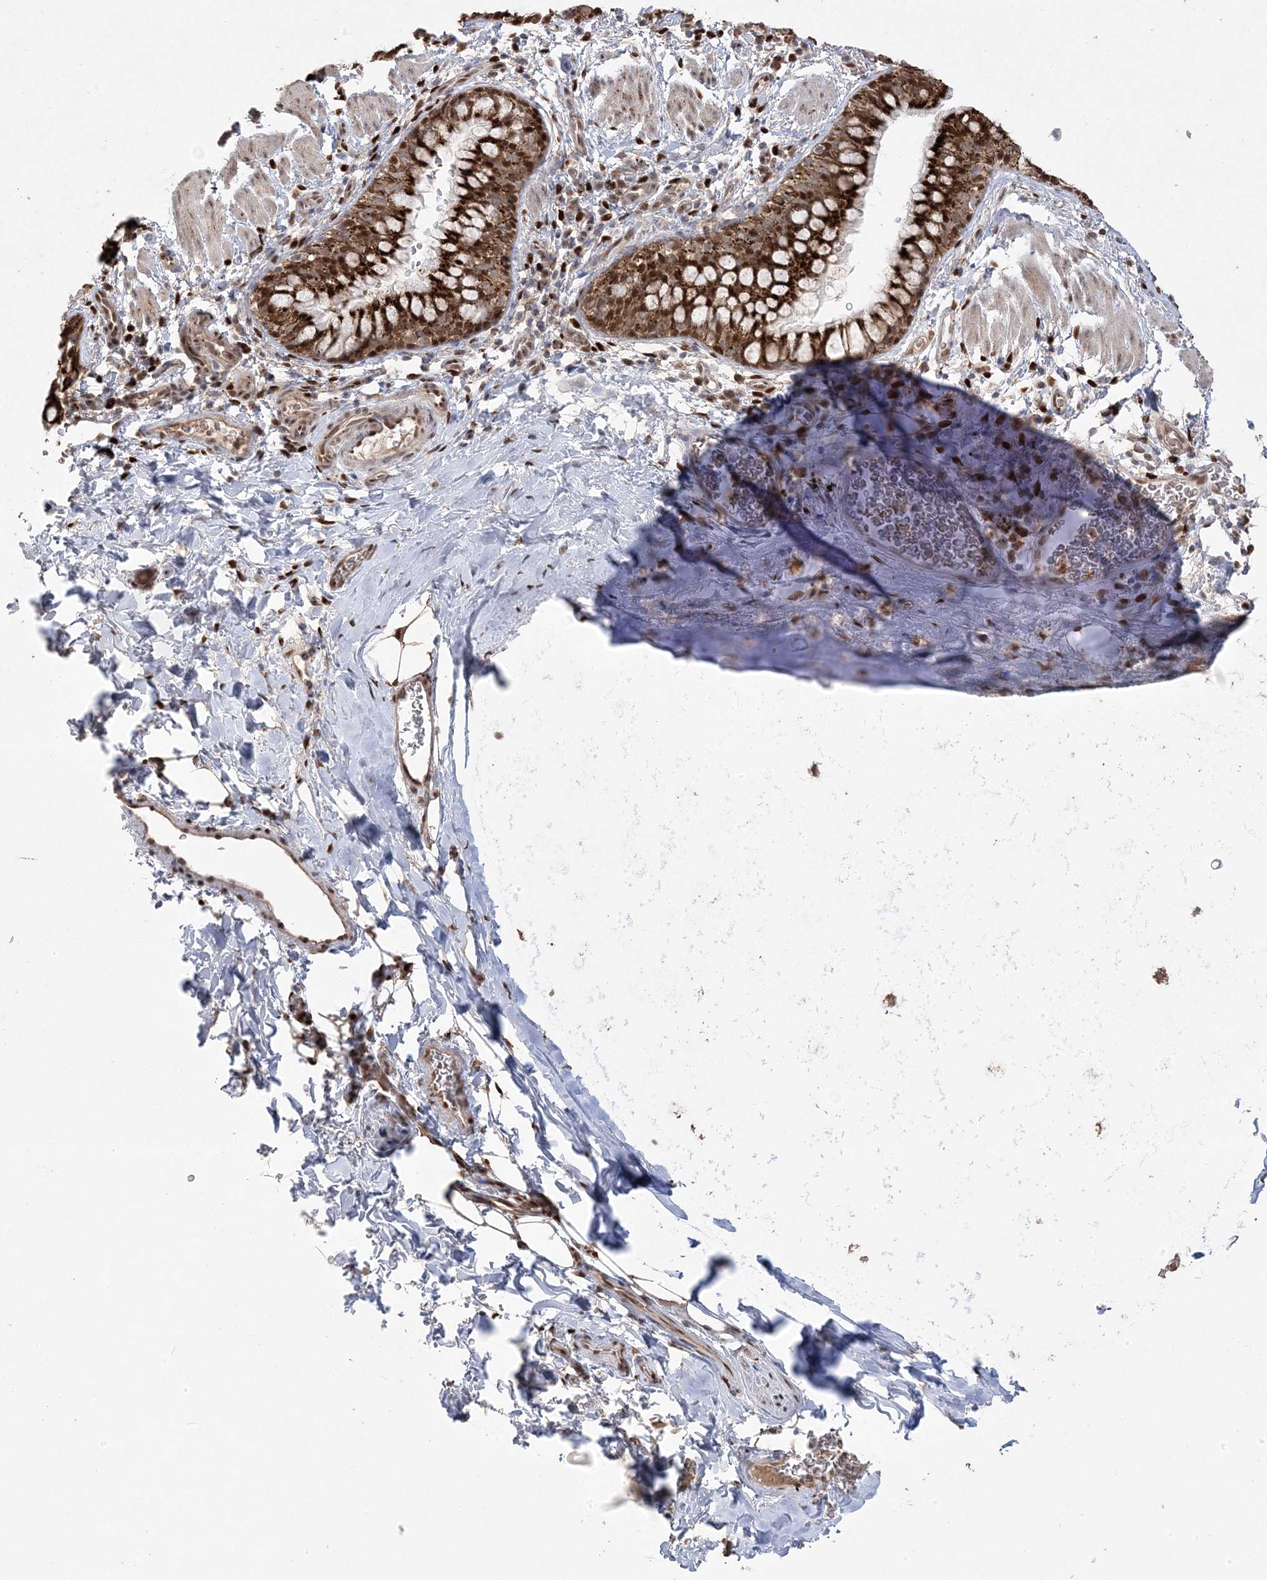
{"staining": {"intensity": "strong", "quantity": ">75%", "location": "cytoplasmic/membranous,nuclear"}, "tissue": "bronchus", "cell_type": "Respiratory epithelial cells", "image_type": "normal", "snomed": [{"axis": "morphology", "description": "Normal tissue, NOS"}, {"axis": "topography", "description": "Cartilage tissue"}, {"axis": "topography", "description": "Bronchus"}], "caption": "The histopathology image exhibits a brown stain indicating the presence of a protein in the cytoplasmic/membranous,nuclear of respiratory epithelial cells in bronchus. The staining was performed using DAB (3,3'-diaminobenzidine), with brown indicating positive protein expression. Nuclei are stained blue with hematoxylin.", "gene": "PPOX", "patient": {"sex": "female", "age": 36}}